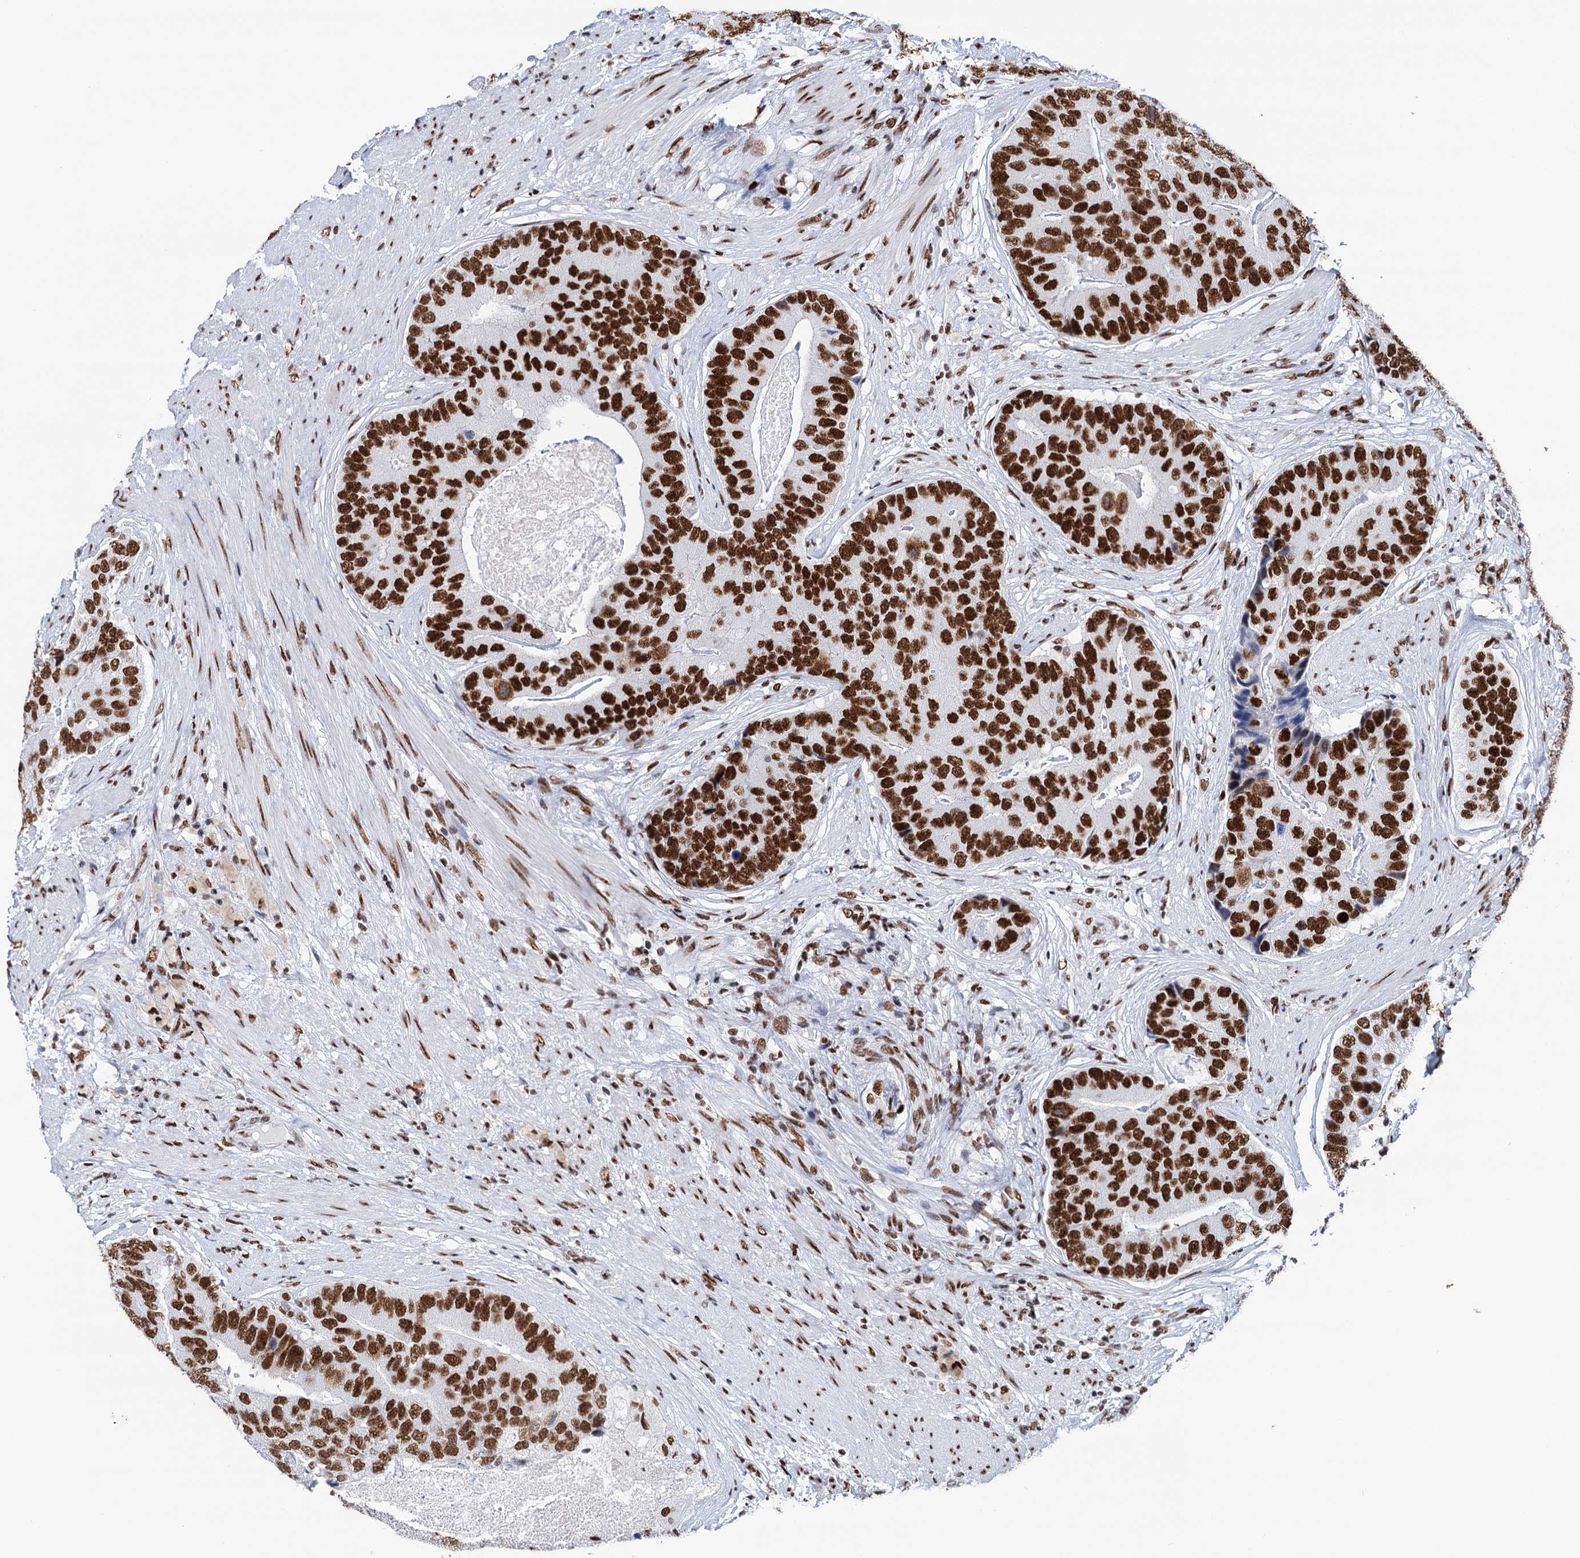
{"staining": {"intensity": "strong", "quantity": ">75%", "location": "nuclear"}, "tissue": "prostate cancer", "cell_type": "Tumor cells", "image_type": "cancer", "snomed": [{"axis": "morphology", "description": "Adenocarcinoma, High grade"}, {"axis": "topography", "description": "Prostate"}], "caption": "Tumor cells show high levels of strong nuclear expression in approximately >75% of cells in prostate cancer (high-grade adenocarcinoma).", "gene": "MATR3", "patient": {"sex": "male", "age": 70}}